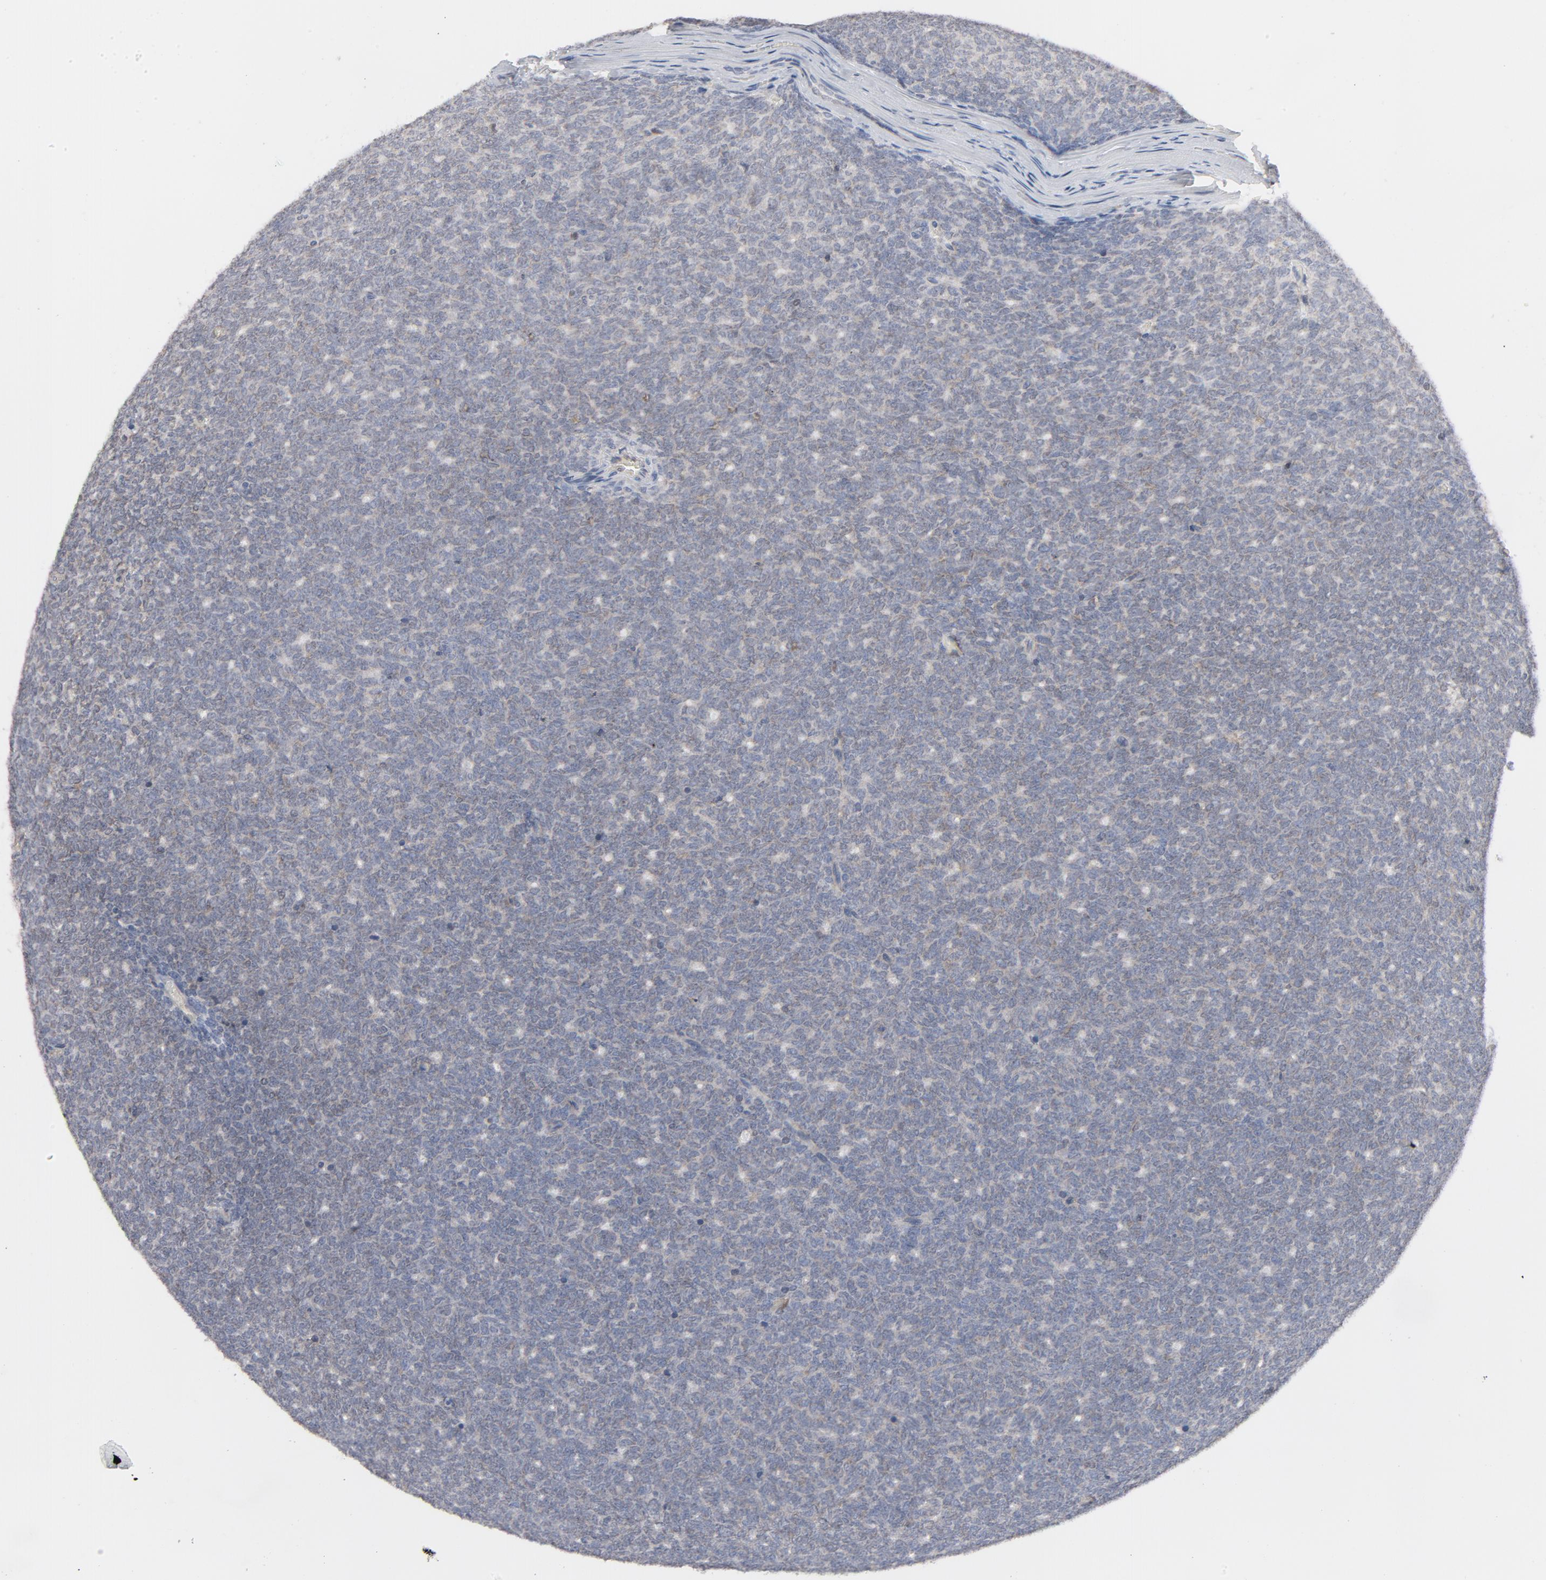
{"staining": {"intensity": "weak", "quantity": "25%-75%", "location": "cytoplasmic/membranous"}, "tissue": "renal cancer", "cell_type": "Tumor cells", "image_type": "cancer", "snomed": [{"axis": "morphology", "description": "Neoplasm, malignant, NOS"}, {"axis": "topography", "description": "Kidney"}], "caption": "About 25%-75% of tumor cells in malignant neoplasm (renal) reveal weak cytoplasmic/membranous protein expression as visualized by brown immunohistochemical staining.", "gene": "PRDX1", "patient": {"sex": "male", "age": 28}}